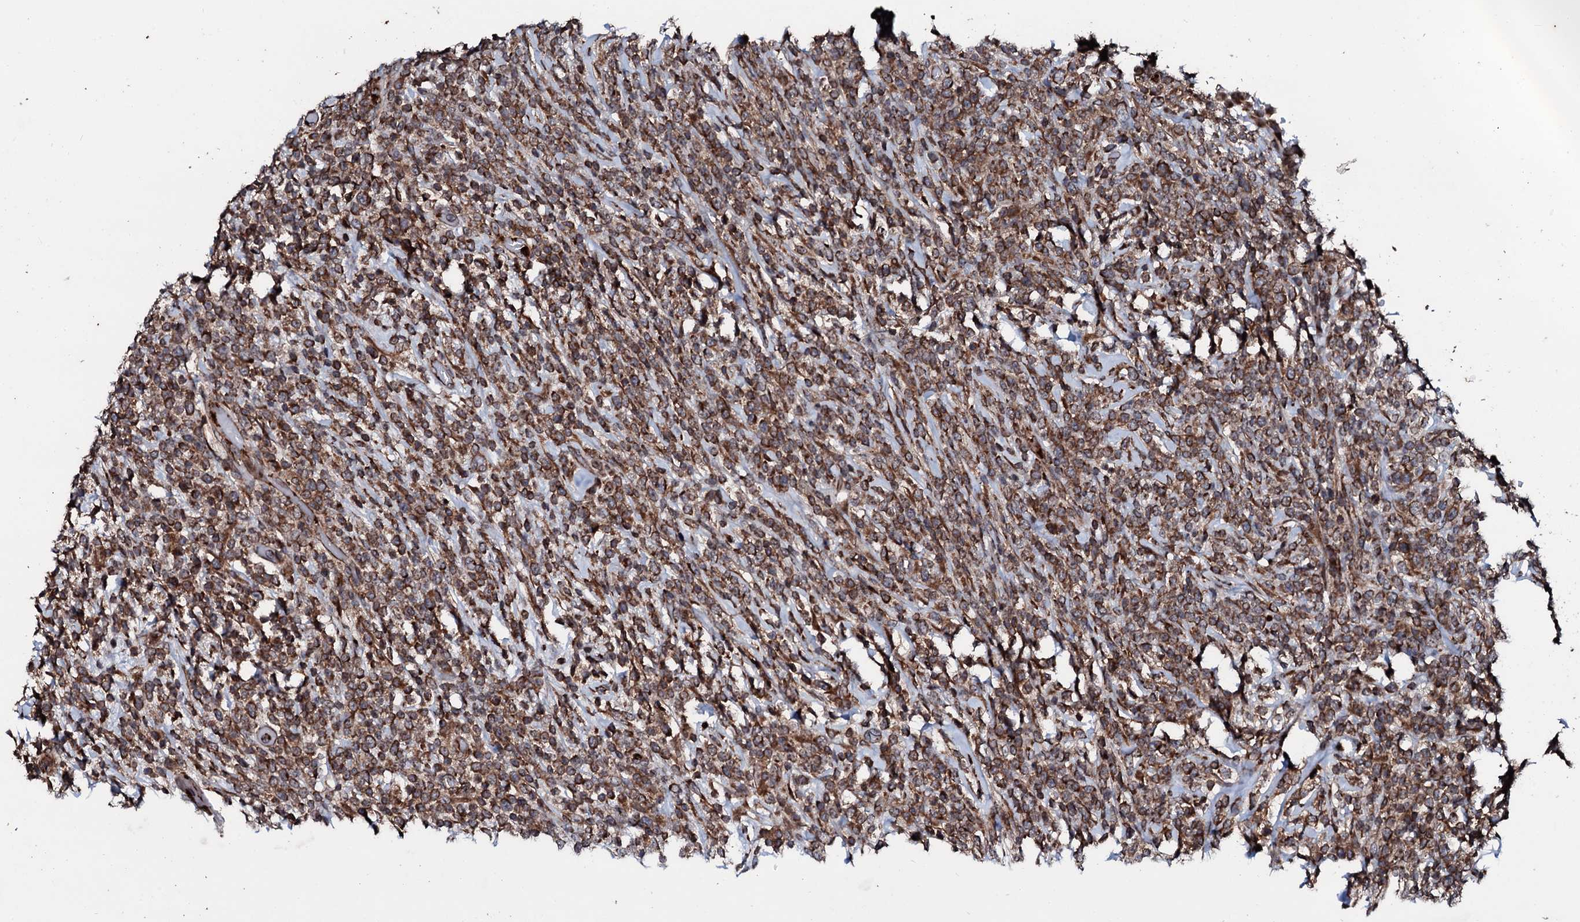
{"staining": {"intensity": "moderate", "quantity": ">75%", "location": "cytoplasmic/membranous"}, "tissue": "lymphoma", "cell_type": "Tumor cells", "image_type": "cancer", "snomed": [{"axis": "morphology", "description": "Malignant lymphoma, non-Hodgkin's type, High grade"}, {"axis": "topography", "description": "Colon"}], "caption": "The immunohistochemical stain highlights moderate cytoplasmic/membranous expression in tumor cells of malignant lymphoma, non-Hodgkin's type (high-grade) tissue.", "gene": "SDHAF2", "patient": {"sex": "female", "age": 53}}